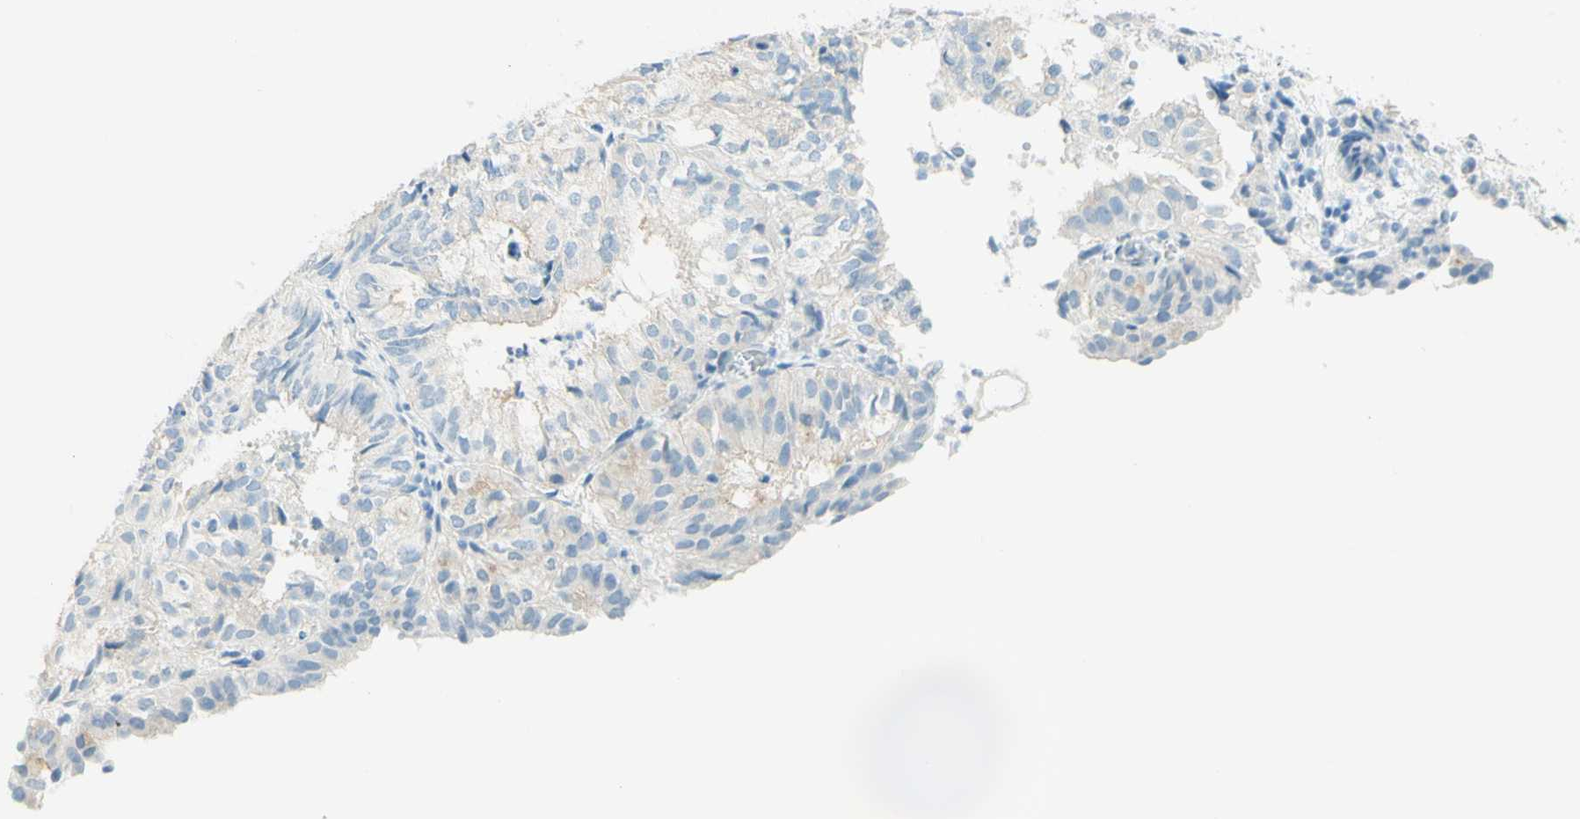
{"staining": {"intensity": "negative", "quantity": "none", "location": "none"}, "tissue": "endometrial cancer", "cell_type": "Tumor cells", "image_type": "cancer", "snomed": [{"axis": "morphology", "description": "Adenocarcinoma, NOS"}, {"axis": "topography", "description": "Uterus"}], "caption": "Immunohistochemistry micrograph of human endometrial cancer stained for a protein (brown), which demonstrates no staining in tumor cells. The staining is performed using DAB brown chromogen with nuclei counter-stained in using hematoxylin.", "gene": "TMEM132D", "patient": {"sex": "female", "age": 60}}